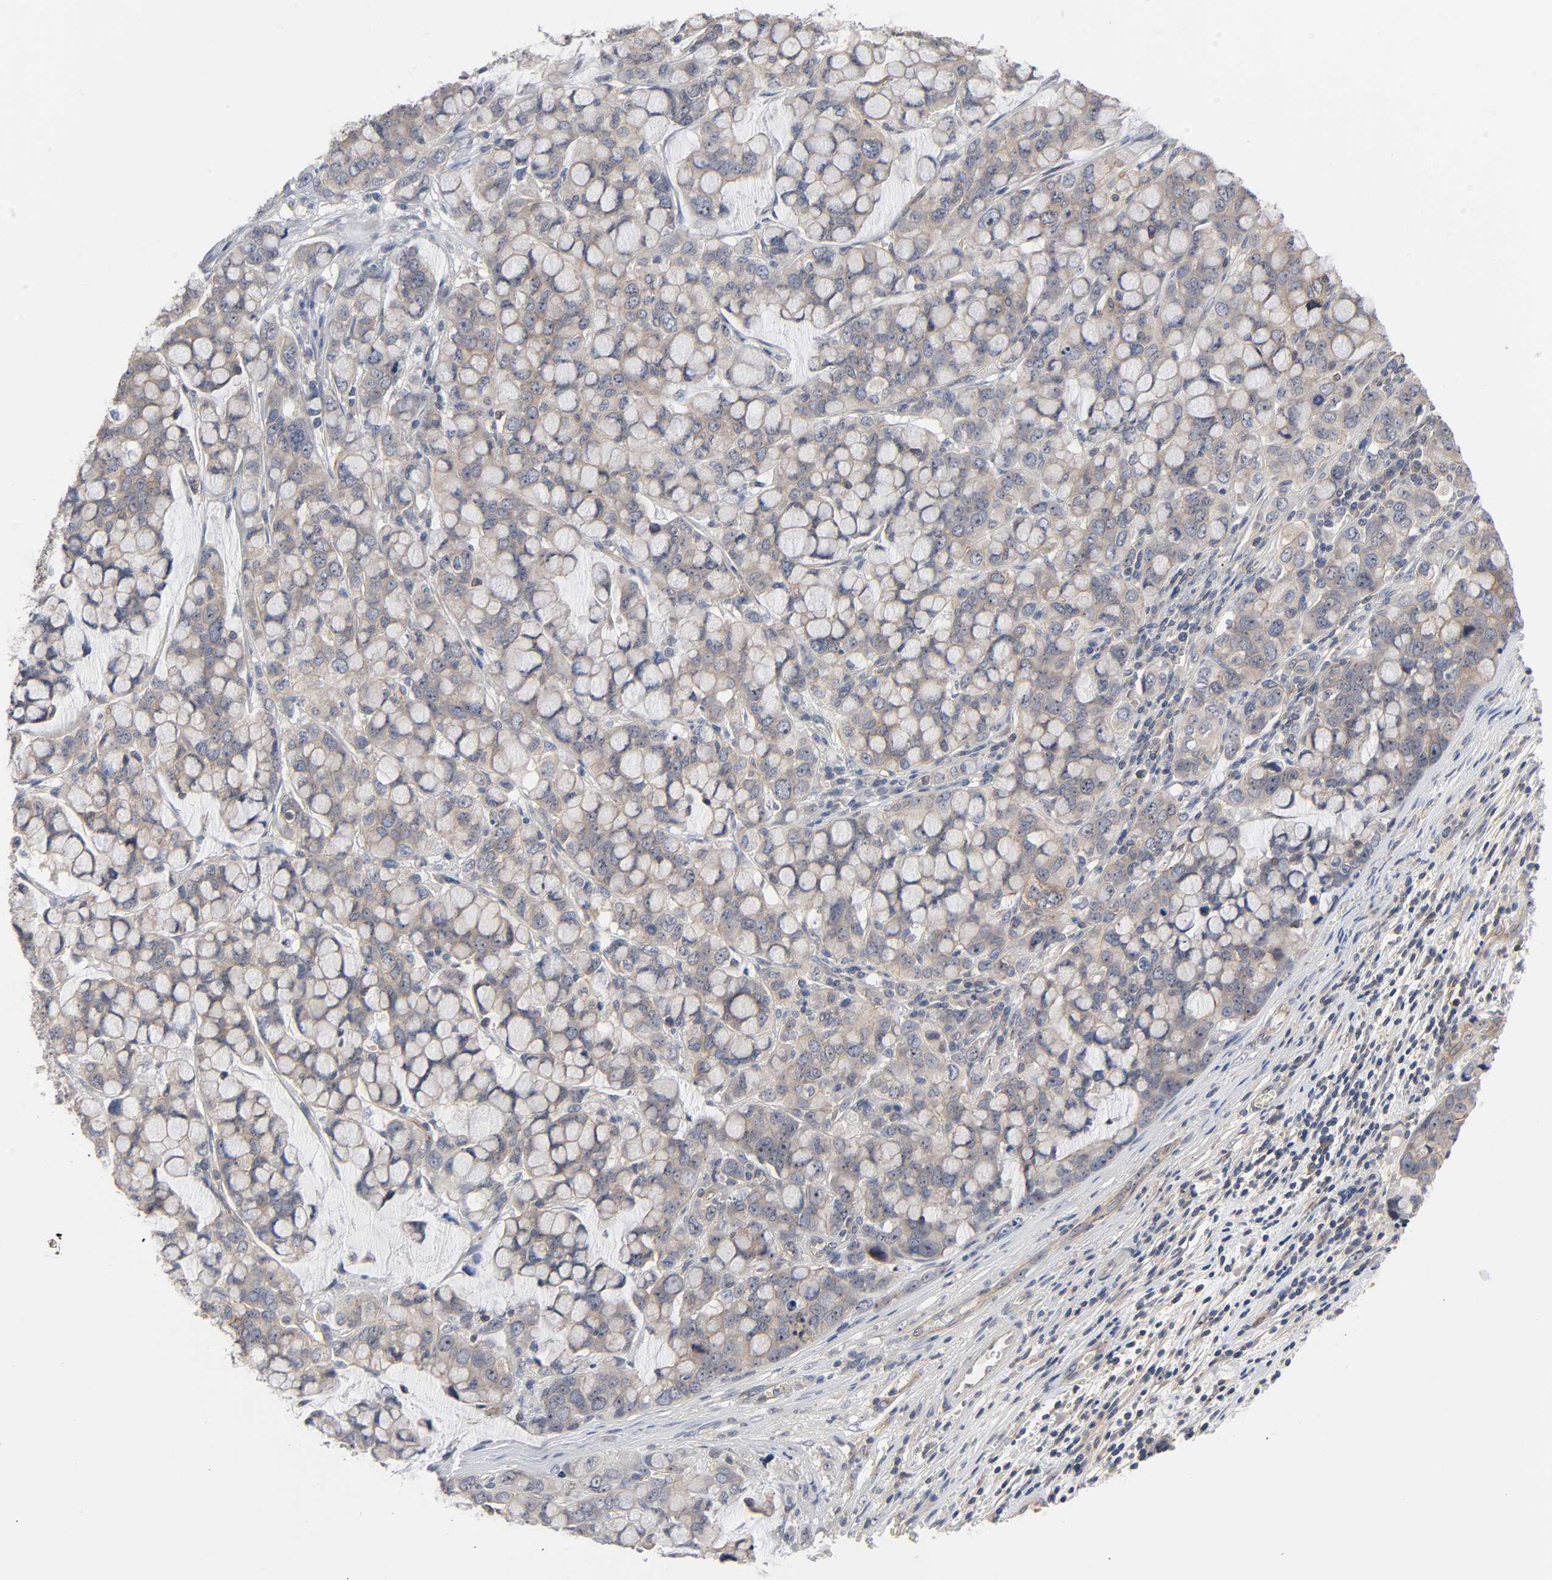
{"staining": {"intensity": "weak", "quantity": "25%-75%", "location": "cytoplasmic/membranous"}, "tissue": "stomach cancer", "cell_type": "Tumor cells", "image_type": "cancer", "snomed": [{"axis": "morphology", "description": "Adenocarcinoma, NOS"}, {"axis": "topography", "description": "Stomach, lower"}], "caption": "Protein analysis of stomach cancer tissue exhibits weak cytoplasmic/membranous positivity in about 25%-75% of tumor cells.", "gene": "DDX10", "patient": {"sex": "male", "age": 84}}